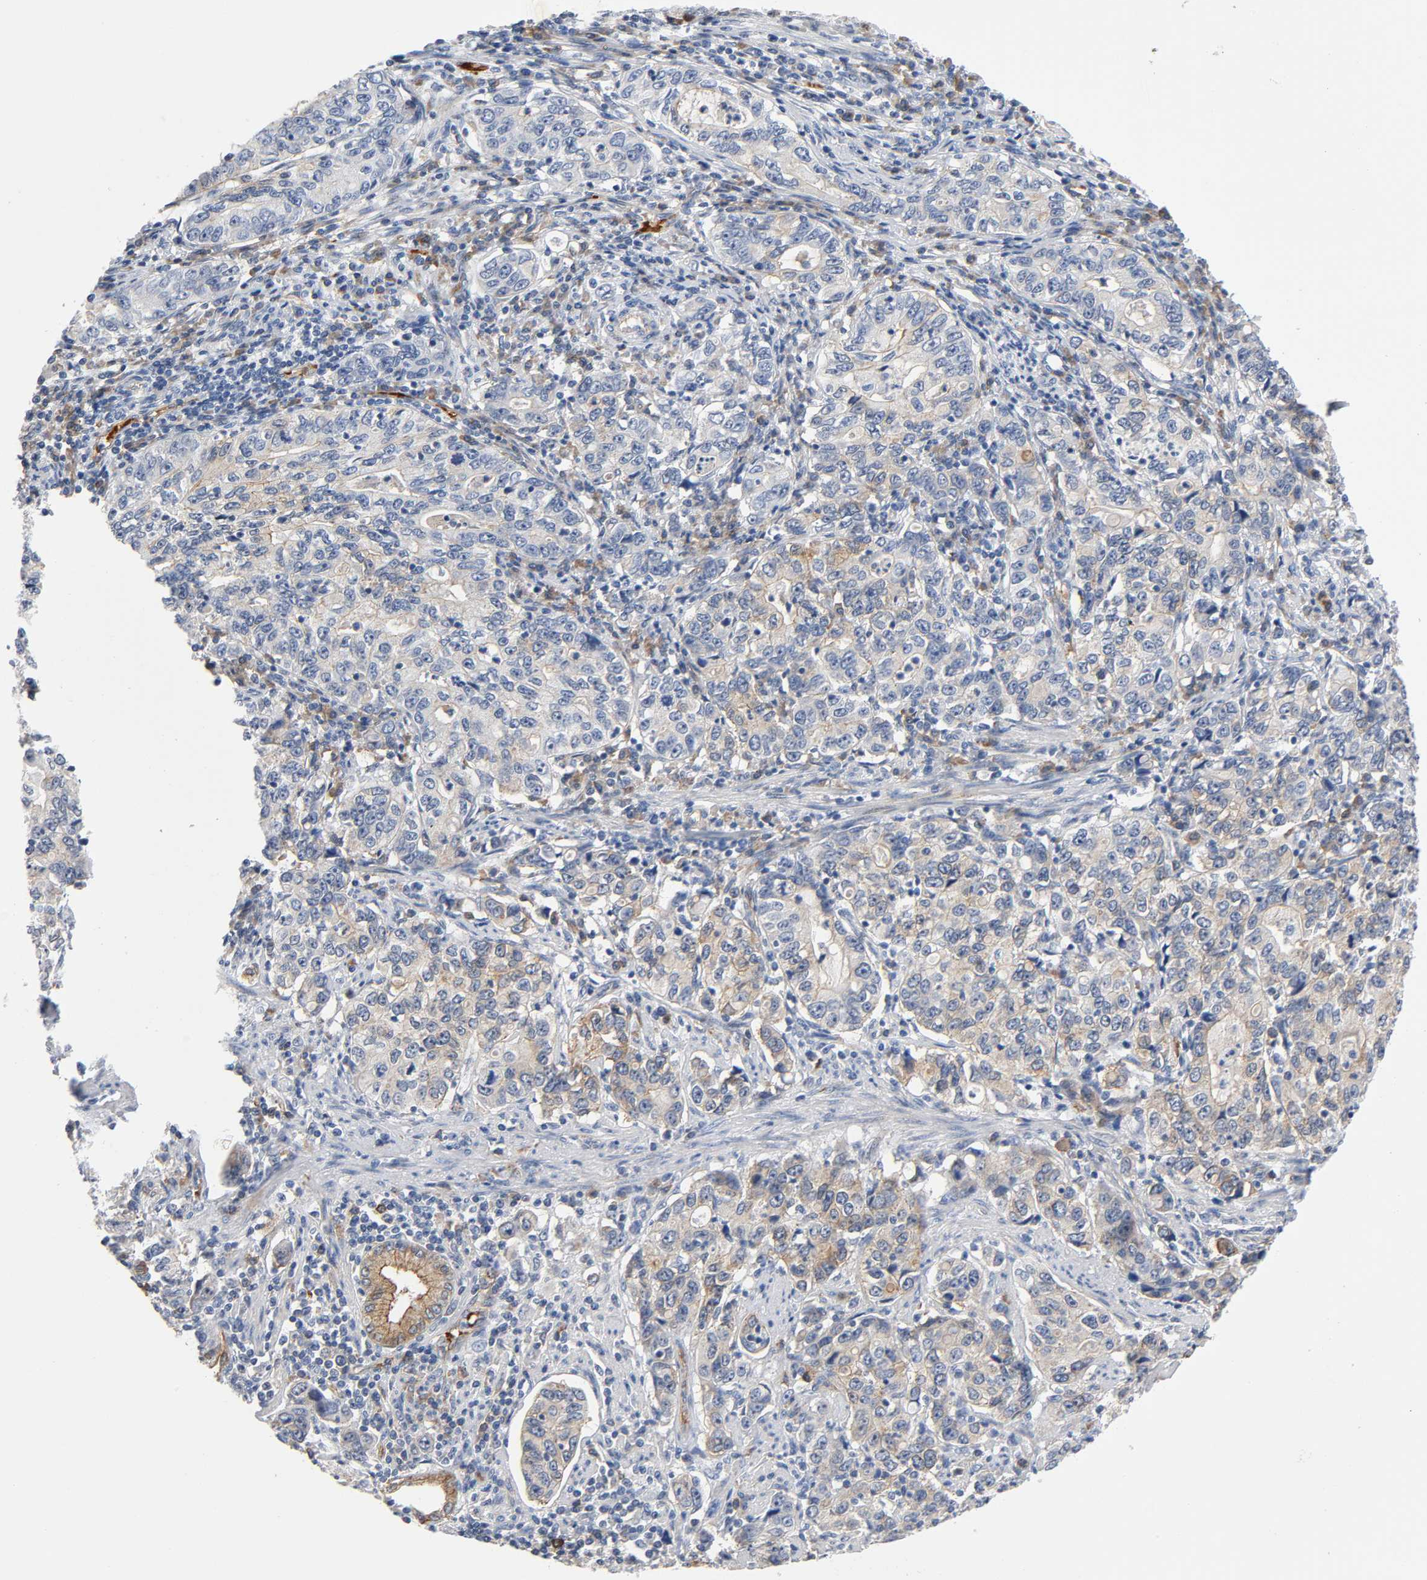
{"staining": {"intensity": "weak", "quantity": "25%-75%", "location": "cytoplasmic/membranous"}, "tissue": "stomach cancer", "cell_type": "Tumor cells", "image_type": "cancer", "snomed": [{"axis": "morphology", "description": "Adenocarcinoma, NOS"}, {"axis": "topography", "description": "Stomach, lower"}], "caption": "Protein expression analysis of stomach cancer shows weak cytoplasmic/membranous expression in approximately 25%-75% of tumor cells.", "gene": "CD2AP", "patient": {"sex": "female", "age": 72}}